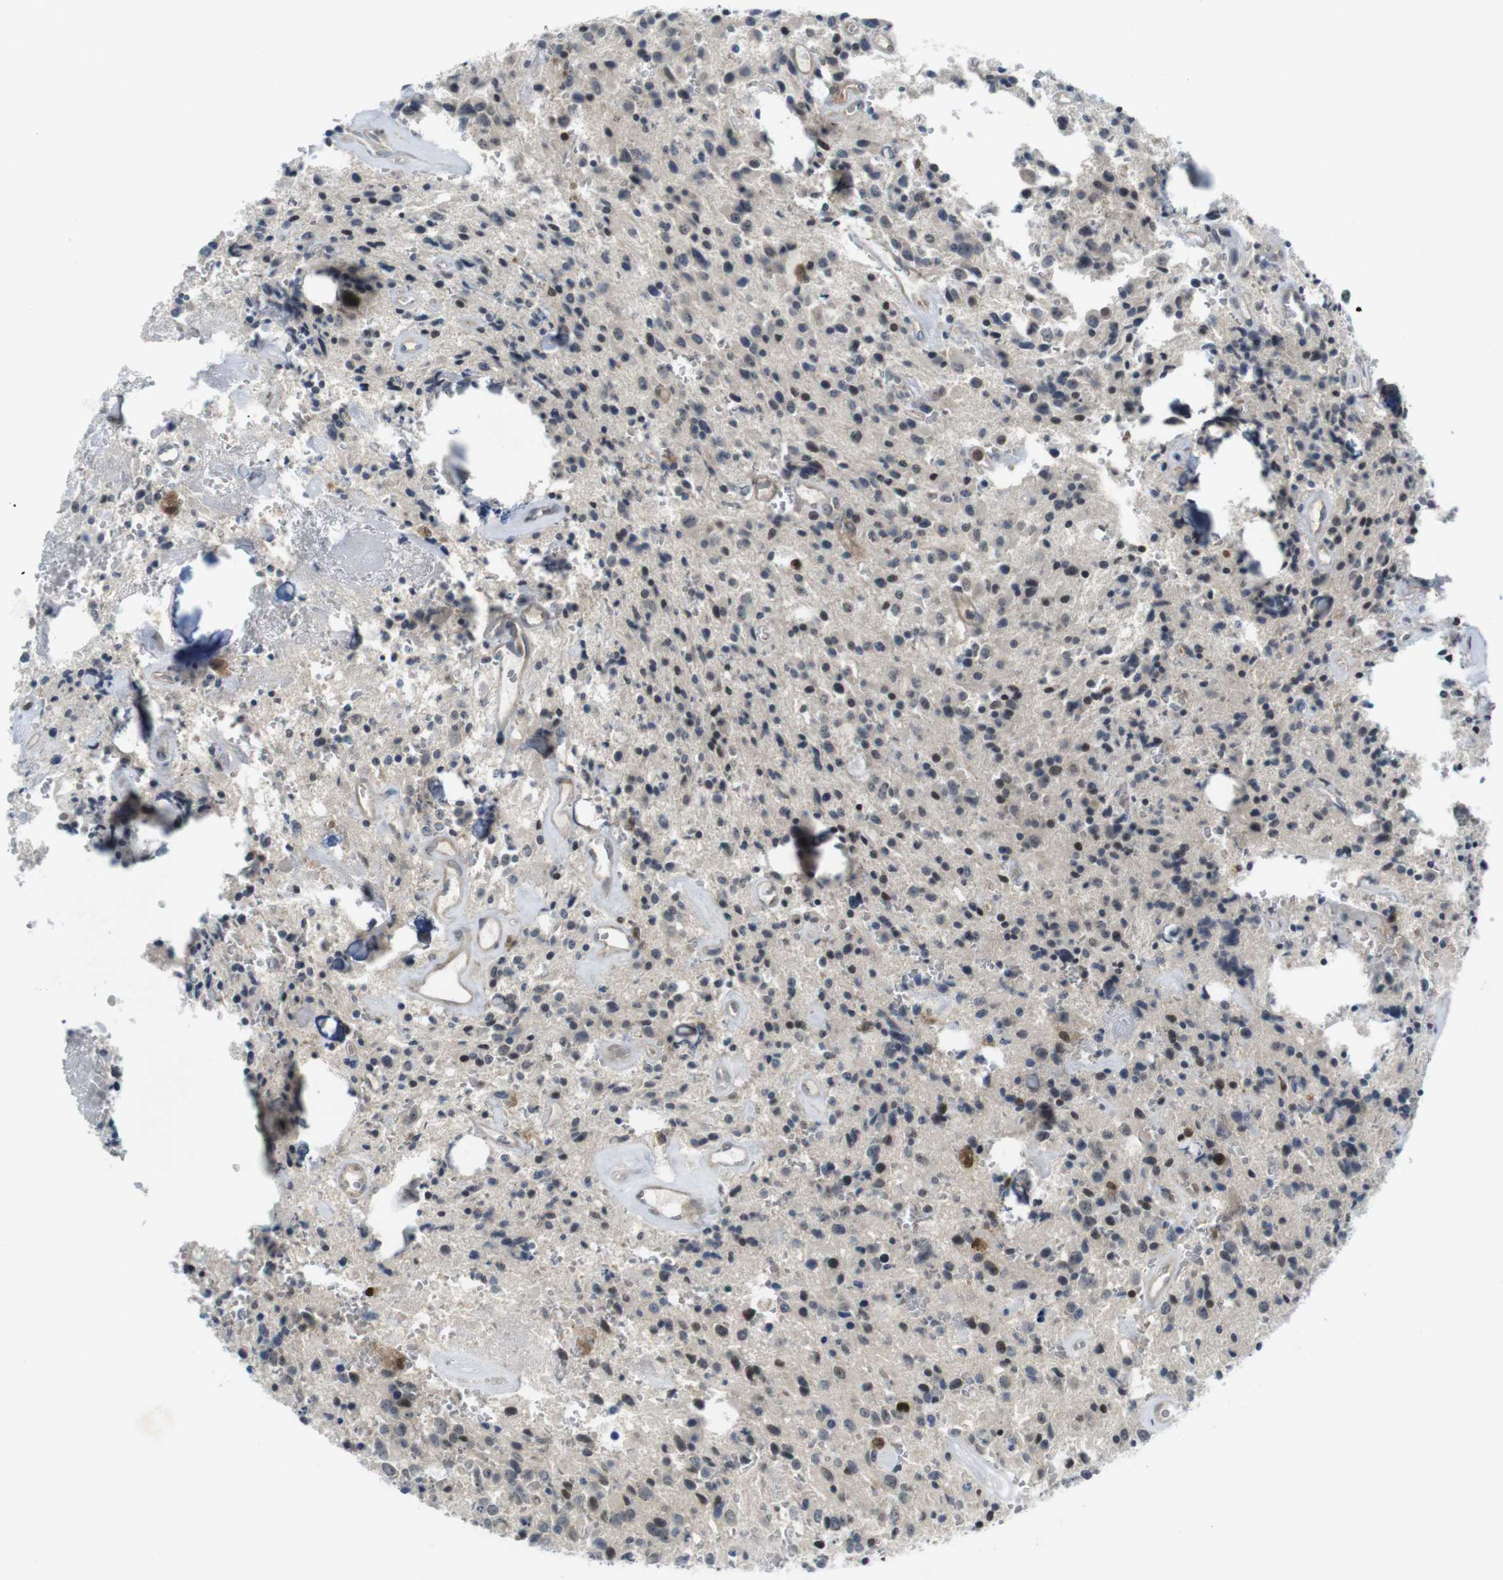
{"staining": {"intensity": "weak", "quantity": ">75%", "location": "cytoplasmic/membranous"}, "tissue": "glioma", "cell_type": "Tumor cells", "image_type": "cancer", "snomed": [{"axis": "morphology", "description": "Glioma, malignant, Low grade"}, {"axis": "topography", "description": "Brain"}], "caption": "Glioma stained with a protein marker displays weak staining in tumor cells.", "gene": "RCC1", "patient": {"sex": "male", "age": 58}}